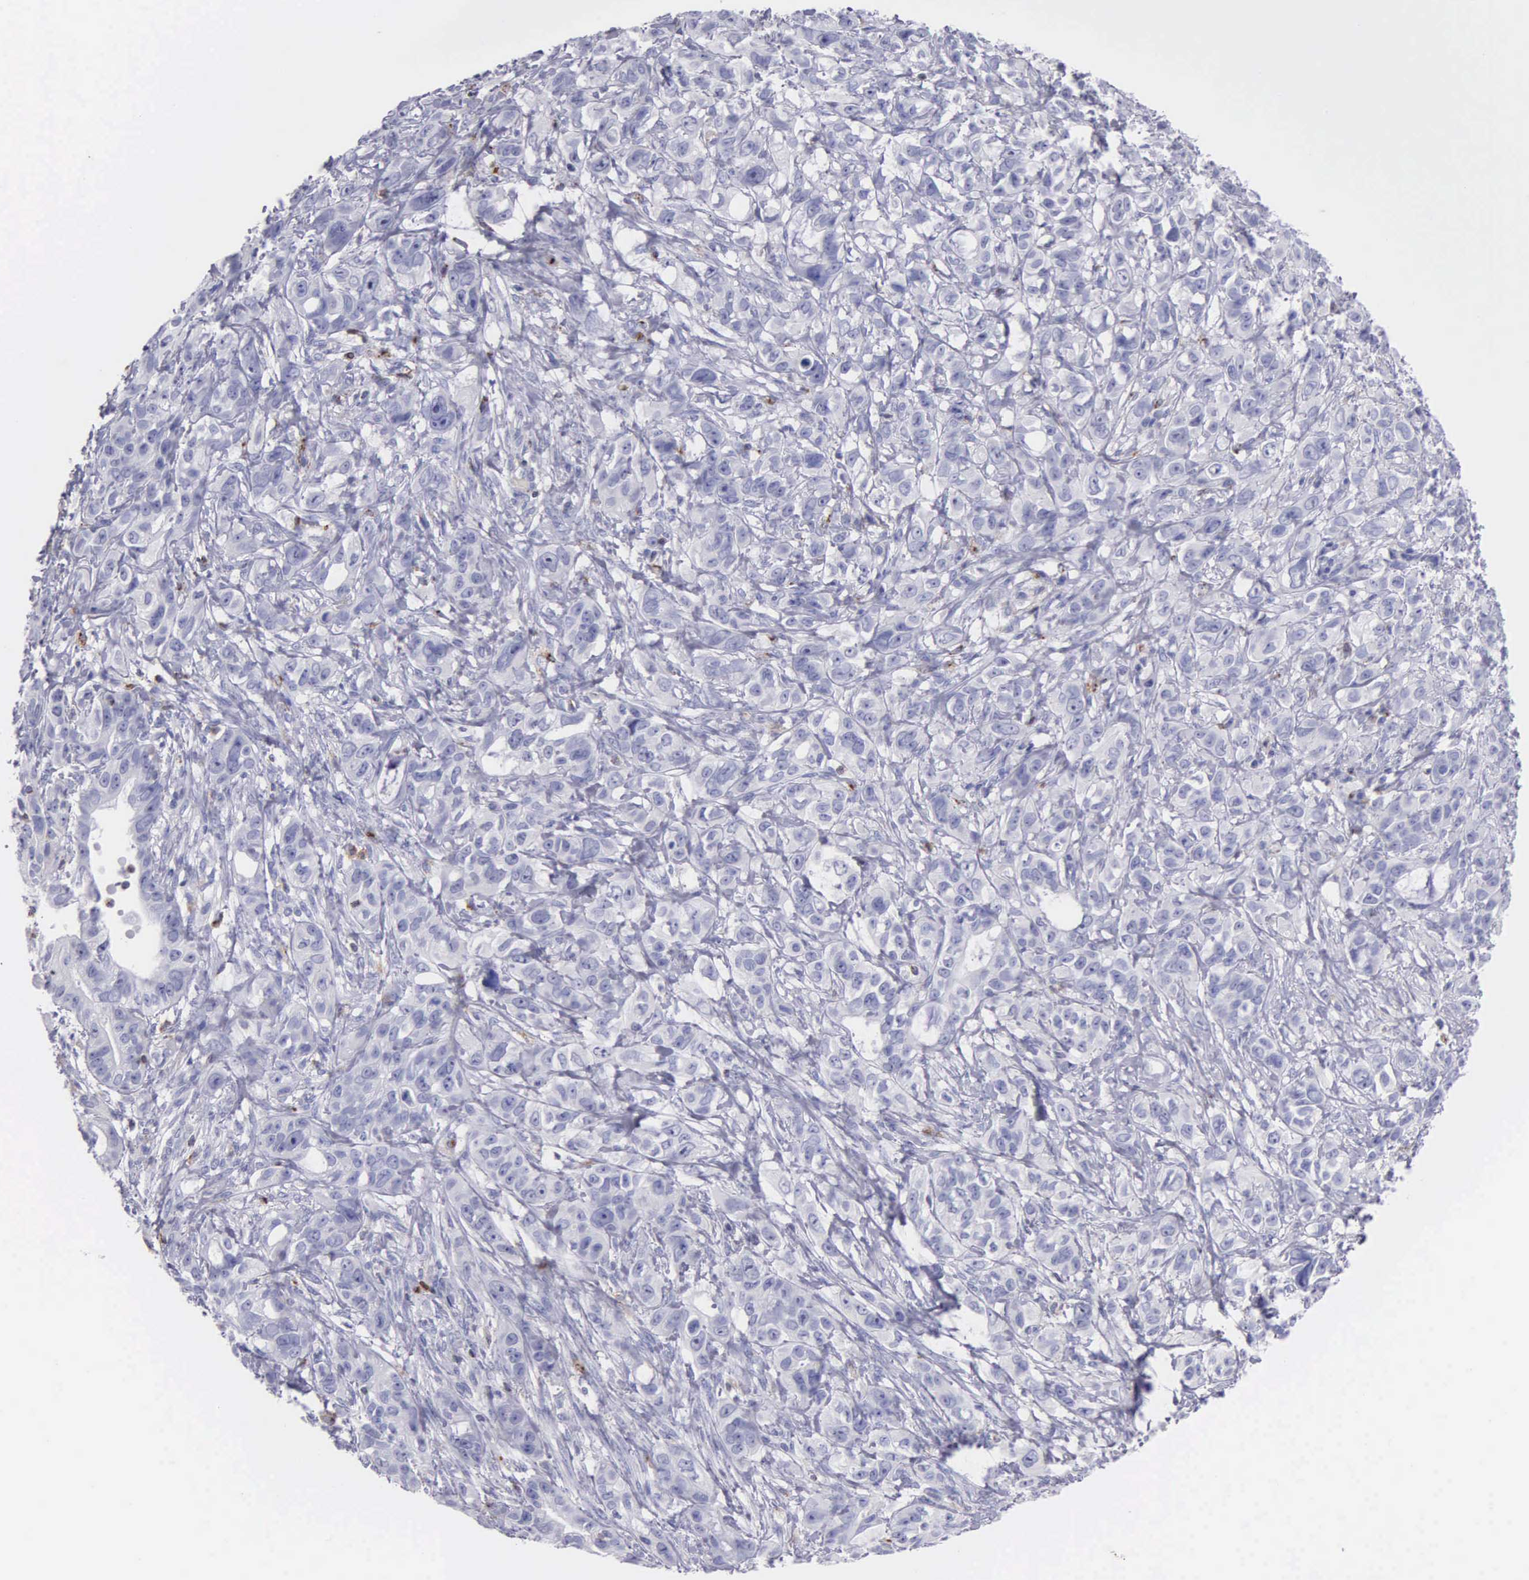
{"staining": {"intensity": "negative", "quantity": "none", "location": "none"}, "tissue": "stomach cancer", "cell_type": "Tumor cells", "image_type": "cancer", "snomed": [{"axis": "morphology", "description": "Adenocarcinoma, NOS"}, {"axis": "topography", "description": "Stomach, upper"}], "caption": "This photomicrograph is of adenocarcinoma (stomach) stained with IHC to label a protein in brown with the nuclei are counter-stained blue. There is no expression in tumor cells.", "gene": "SRGN", "patient": {"sex": "male", "age": 47}}